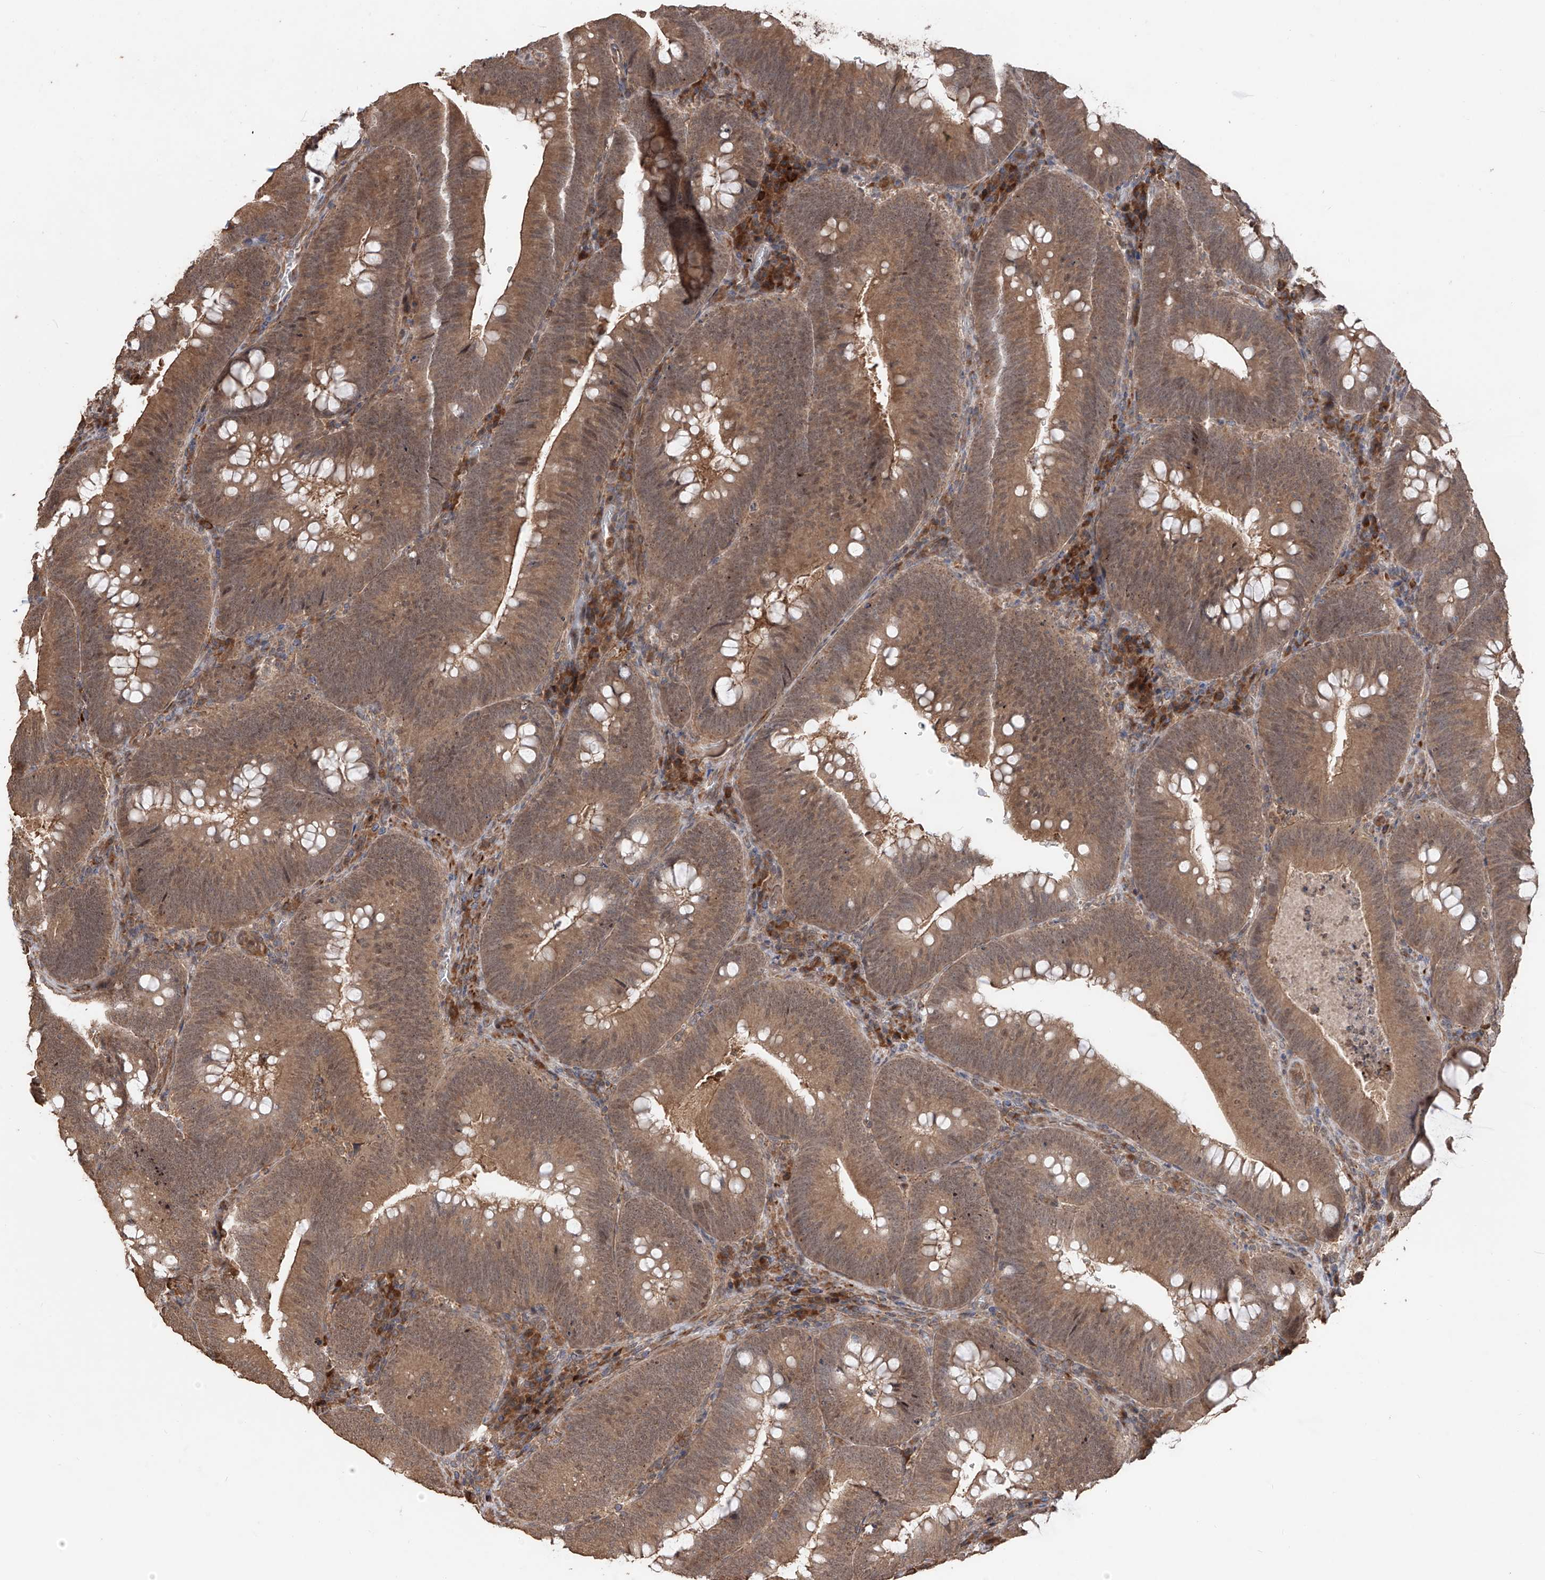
{"staining": {"intensity": "moderate", "quantity": ">75%", "location": "cytoplasmic/membranous,nuclear"}, "tissue": "colorectal cancer", "cell_type": "Tumor cells", "image_type": "cancer", "snomed": [{"axis": "morphology", "description": "Normal tissue, NOS"}, {"axis": "topography", "description": "Colon"}], "caption": "The histopathology image shows immunohistochemical staining of colorectal cancer. There is moderate cytoplasmic/membranous and nuclear positivity is seen in approximately >75% of tumor cells. (IHC, brightfield microscopy, high magnification).", "gene": "FAM135A", "patient": {"sex": "female", "age": 82}}